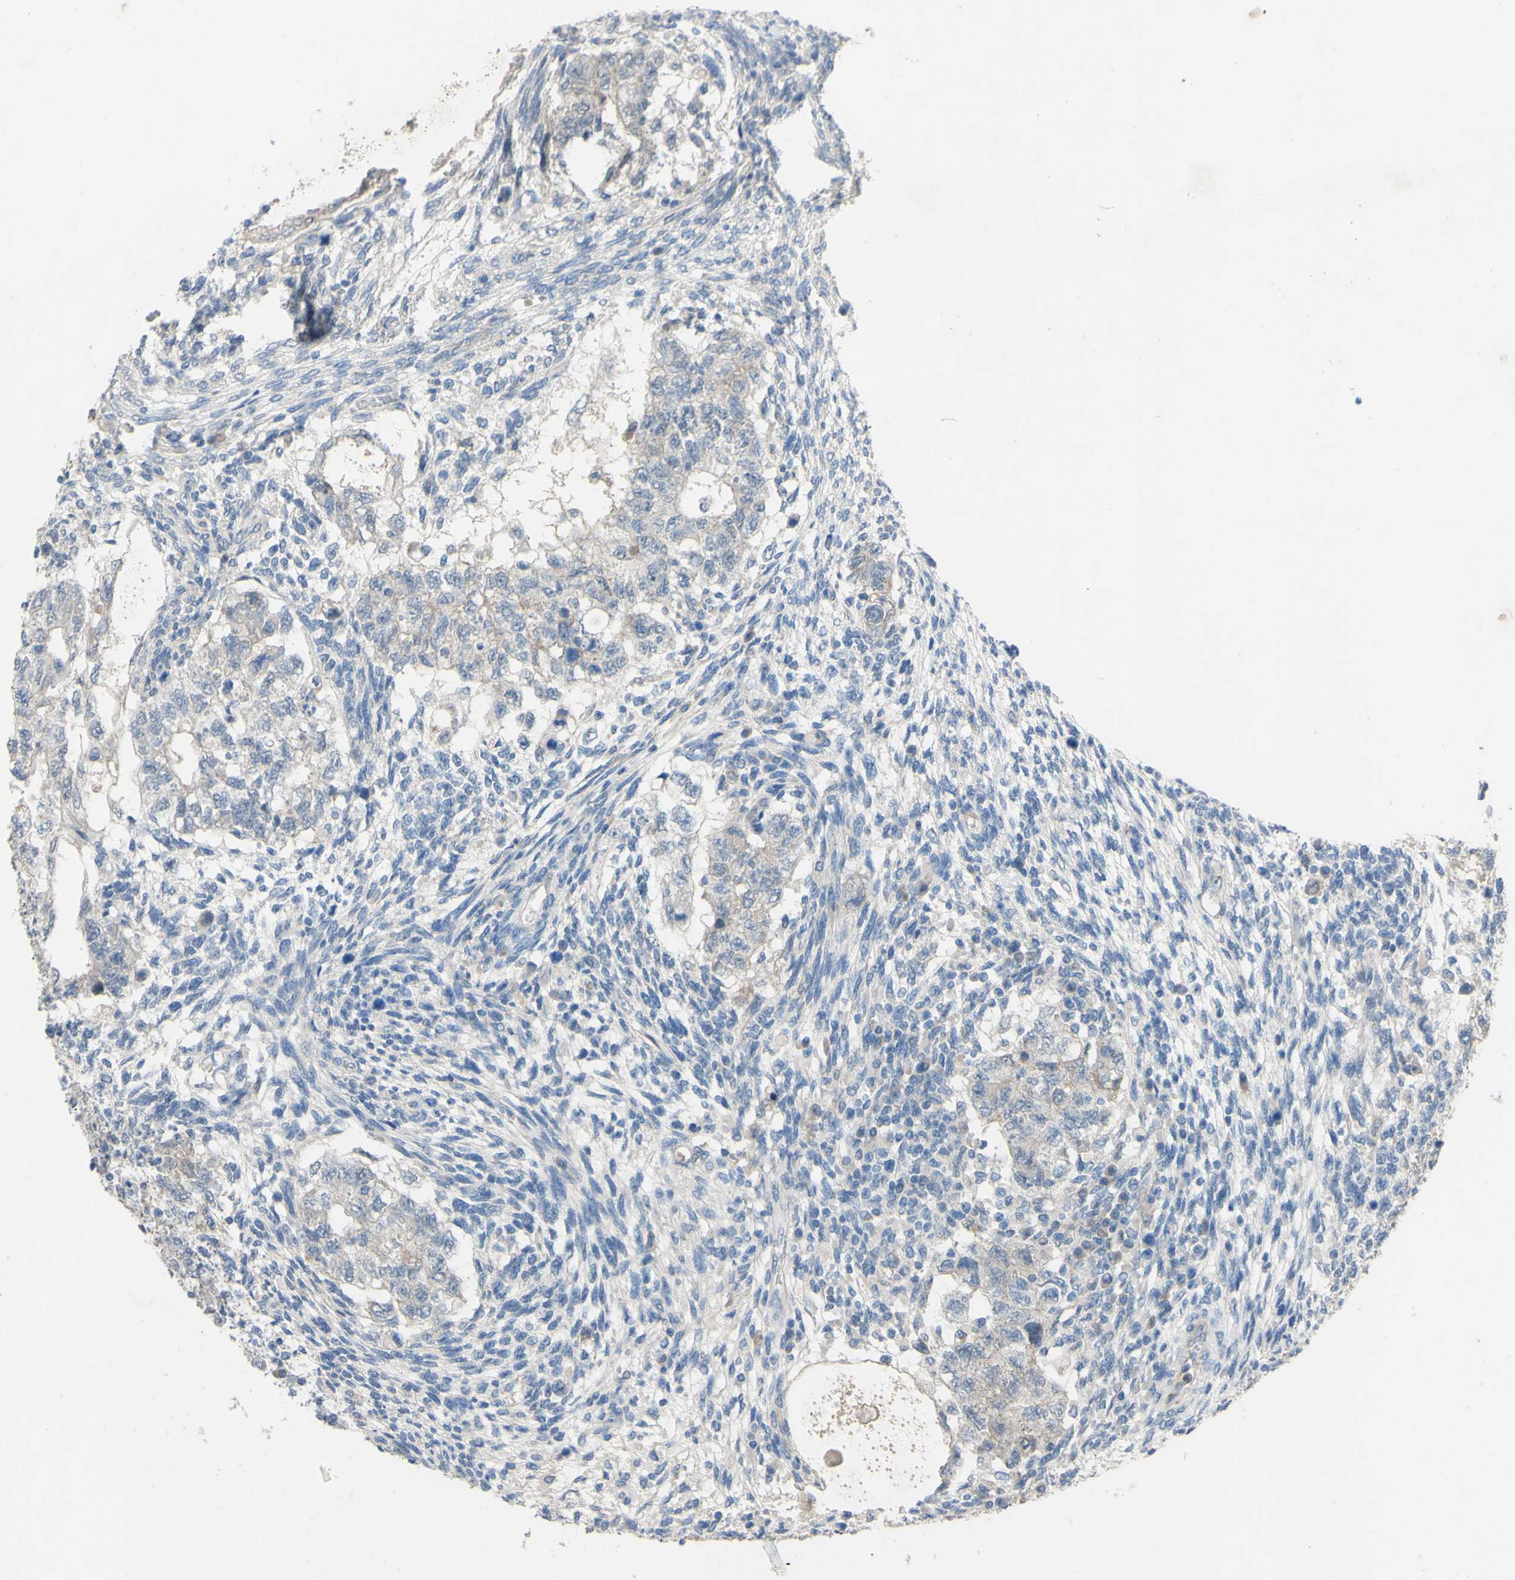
{"staining": {"intensity": "weak", "quantity": "<25%", "location": "cytoplasmic/membranous"}, "tissue": "testis cancer", "cell_type": "Tumor cells", "image_type": "cancer", "snomed": [{"axis": "morphology", "description": "Normal tissue, NOS"}, {"axis": "morphology", "description": "Carcinoma, Embryonal, NOS"}, {"axis": "topography", "description": "Testis"}], "caption": "The IHC photomicrograph has no significant positivity in tumor cells of testis cancer tissue.", "gene": "CDCP1", "patient": {"sex": "male", "age": 36}}